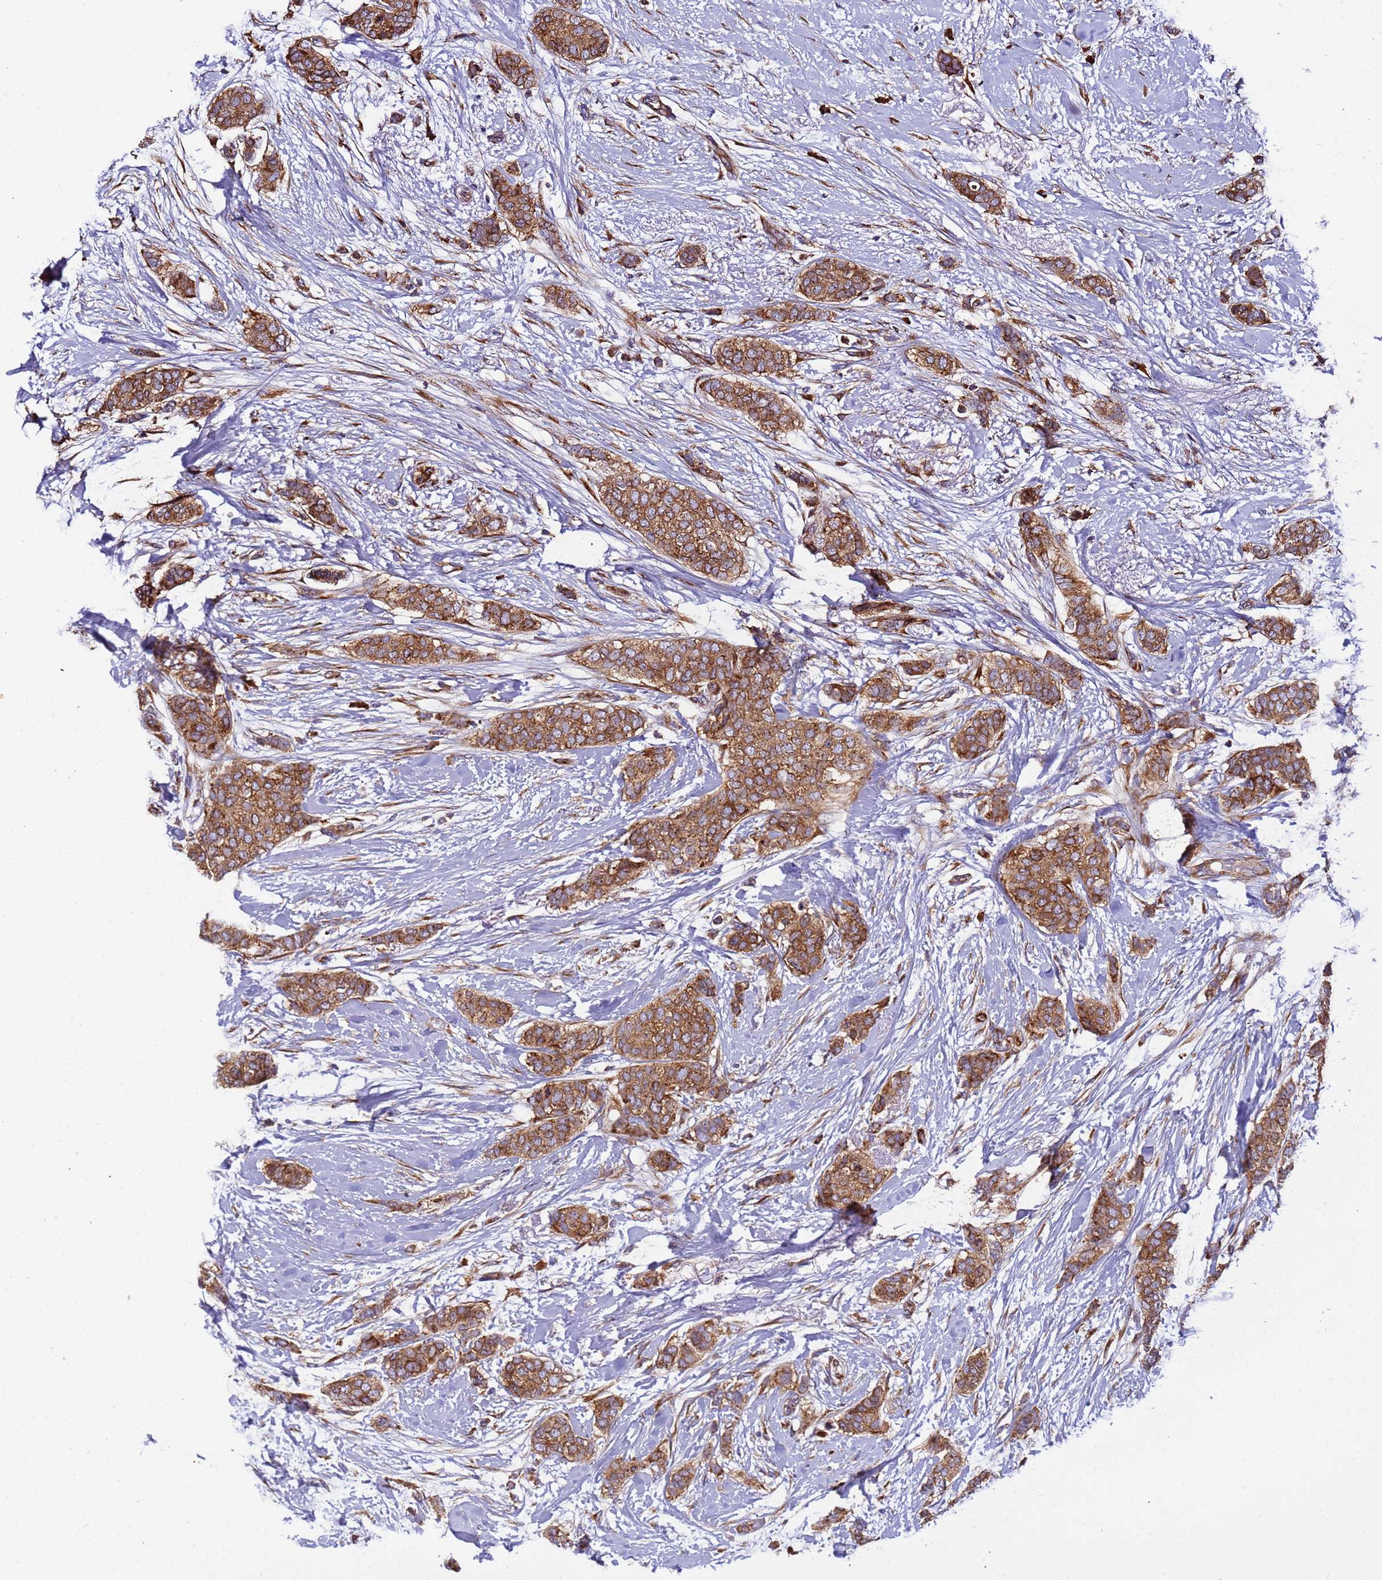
{"staining": {"intensity": "moderate", "quantity": ">75%", "location": "cytoplasmic/membranous"}, "tissue": "breast cancer", "cell_type": "Tumor cells", "image_type": "cancer", "snomed": [{"axis": "morphology", "description": "Duct carcinoma"}, {"axis": "topography", "description": "Breast"}], "caption": "Breast invasive ductal carcinoma stained with DAB (3,3'-diaminobenzidine) immunohistochemistry exhibits medium levels of moderate cytoplasmic/membranous positivity in about >75% of tumor cells.", "gene": "RPL36", "patient": {"sex": "female", "age": 72}}